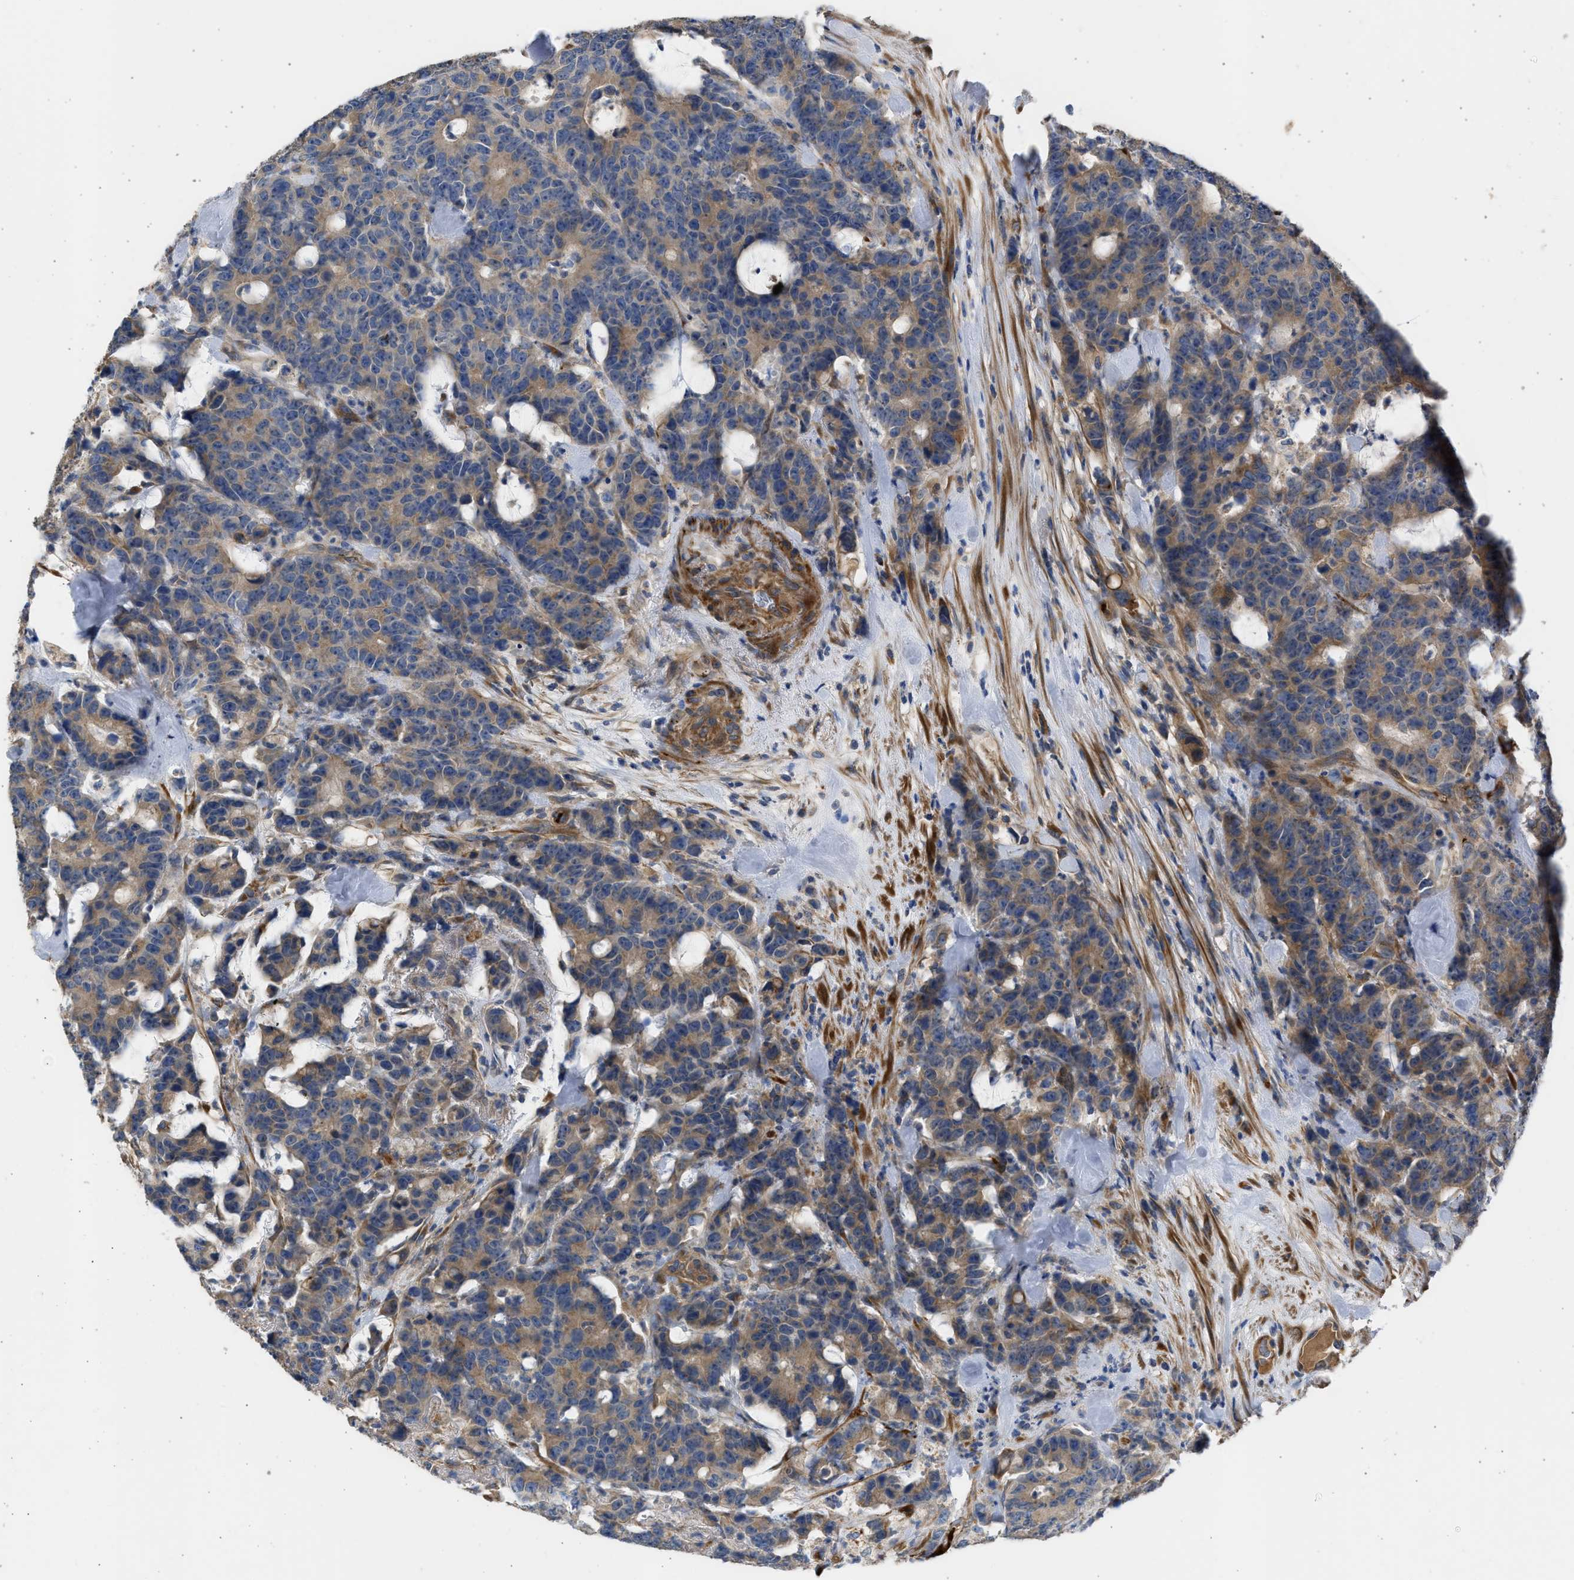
{"staining": {"intensity": "moderate", "quantity": ">75%", "location": "cytoplasmic/membranous"}, "tissue": "colorectal cancer", "cell_type": "Tumor cells", "image_type": "cancer", "snomed": [{"axis": "morphology", "description": "Adenocarcinoma, NOS"}, {"axis": "topography", "description": "Colon"}], "caption": "Moderate cytoplasmic/membranous staining is seen in approximately >75% of tumor cells in colorectal cancer.", "gene": "CSRNP2", "patient": {"sex": "female", "age": 86}}